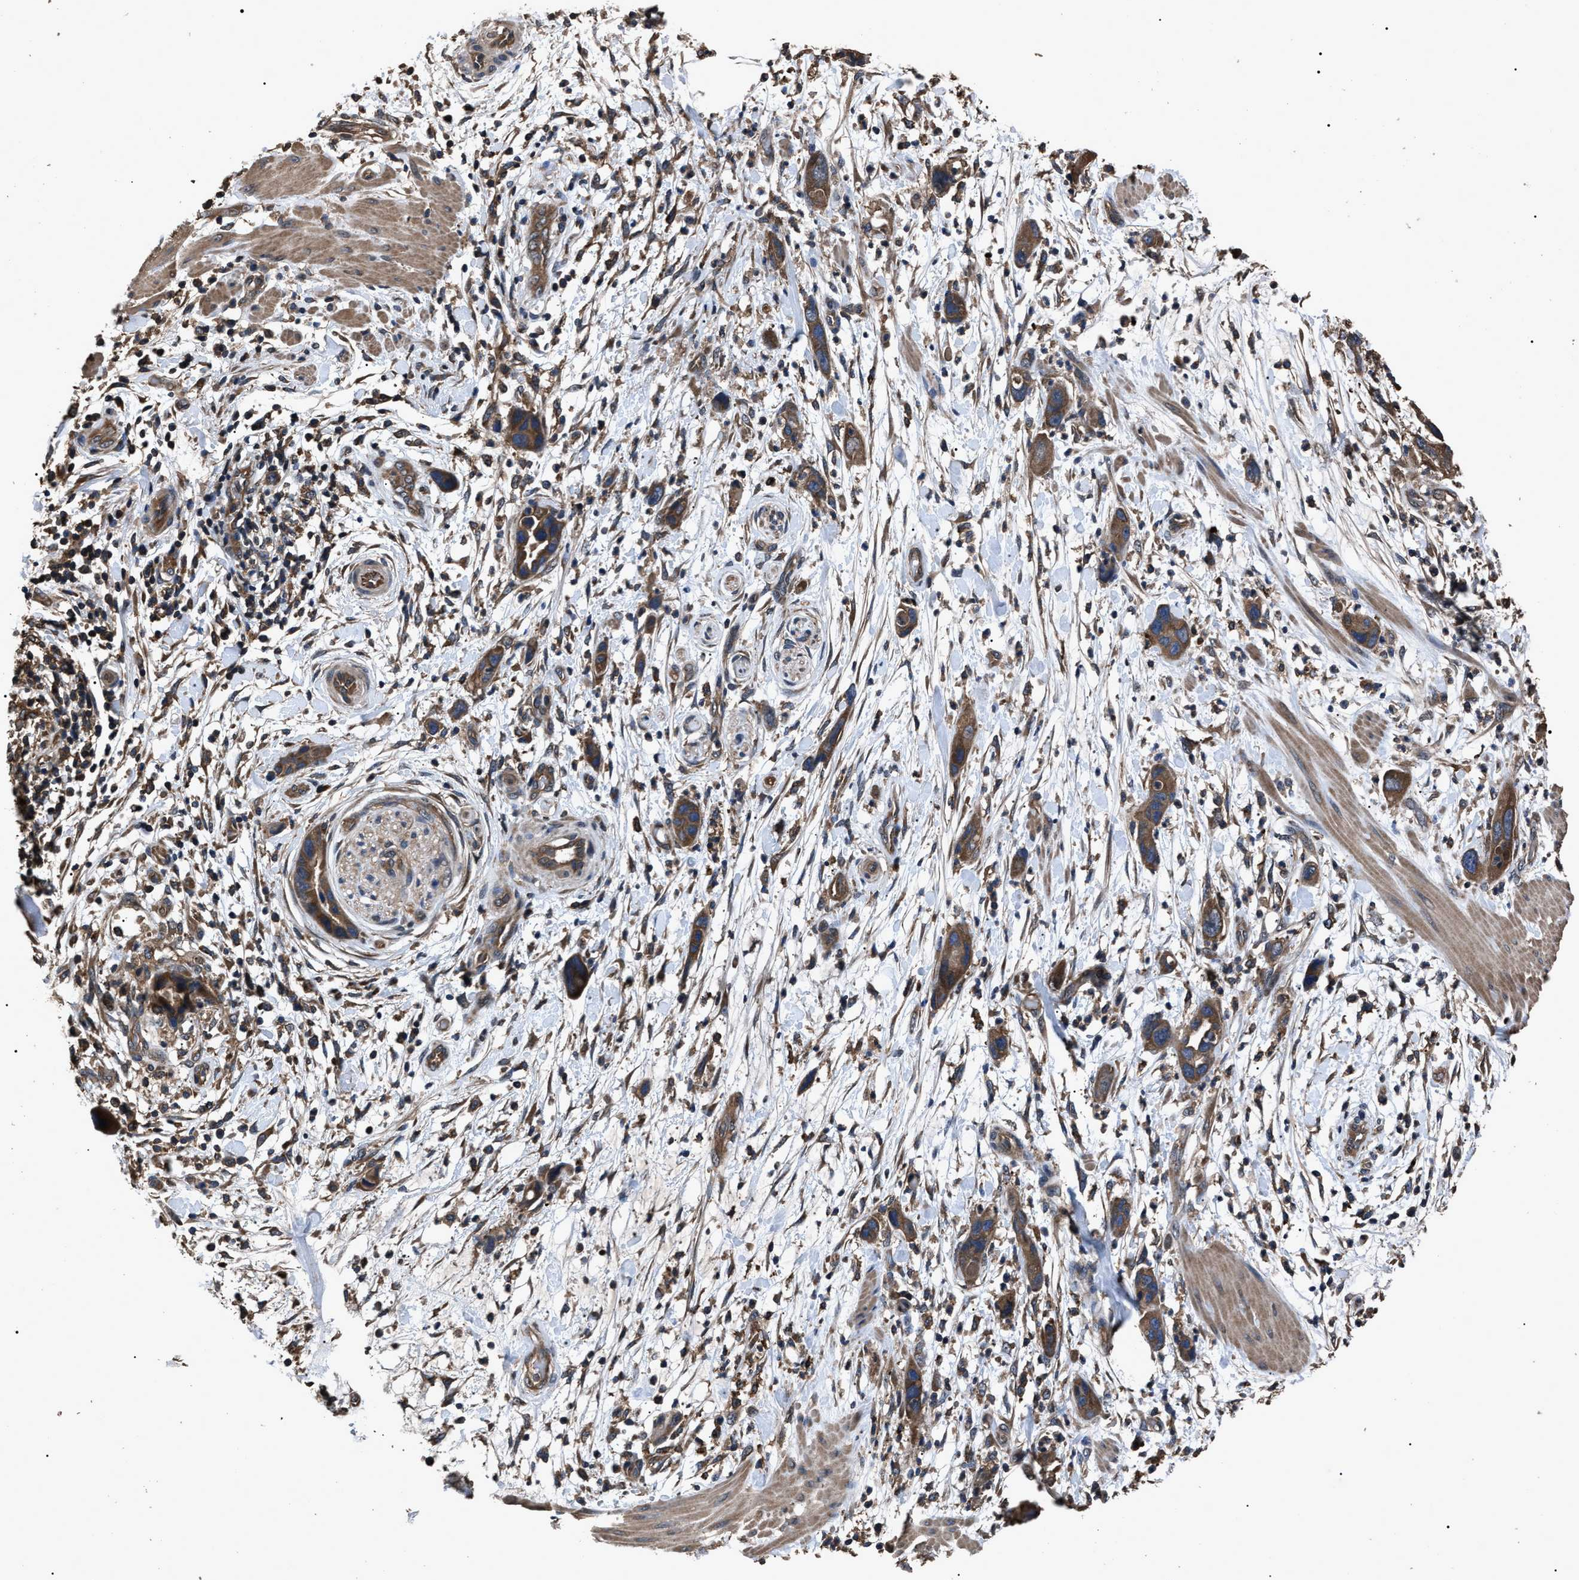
{"staining": {"intensity": "strong", "quantity": ">75%", "location": "cytoplasmic/membranous"}, "tissue": "pancreatic cancer", "cell_type": "Tumor cells", "image_type": "cancer", "snomed": [{"axis": "morphology", "description": "Adenocarcinoma, NOS"}, {"axis": "topography", "description": "Pancreas"}], "caption": "Adenocarcinoma (pancreatic) stained for a protein (brown) demonstrates strong cytoplasmic/membranous positive positivity in approximately >75% of tumor cells.", "gene": "RNF216", "patient": {"sex": "female", "age": 71}}